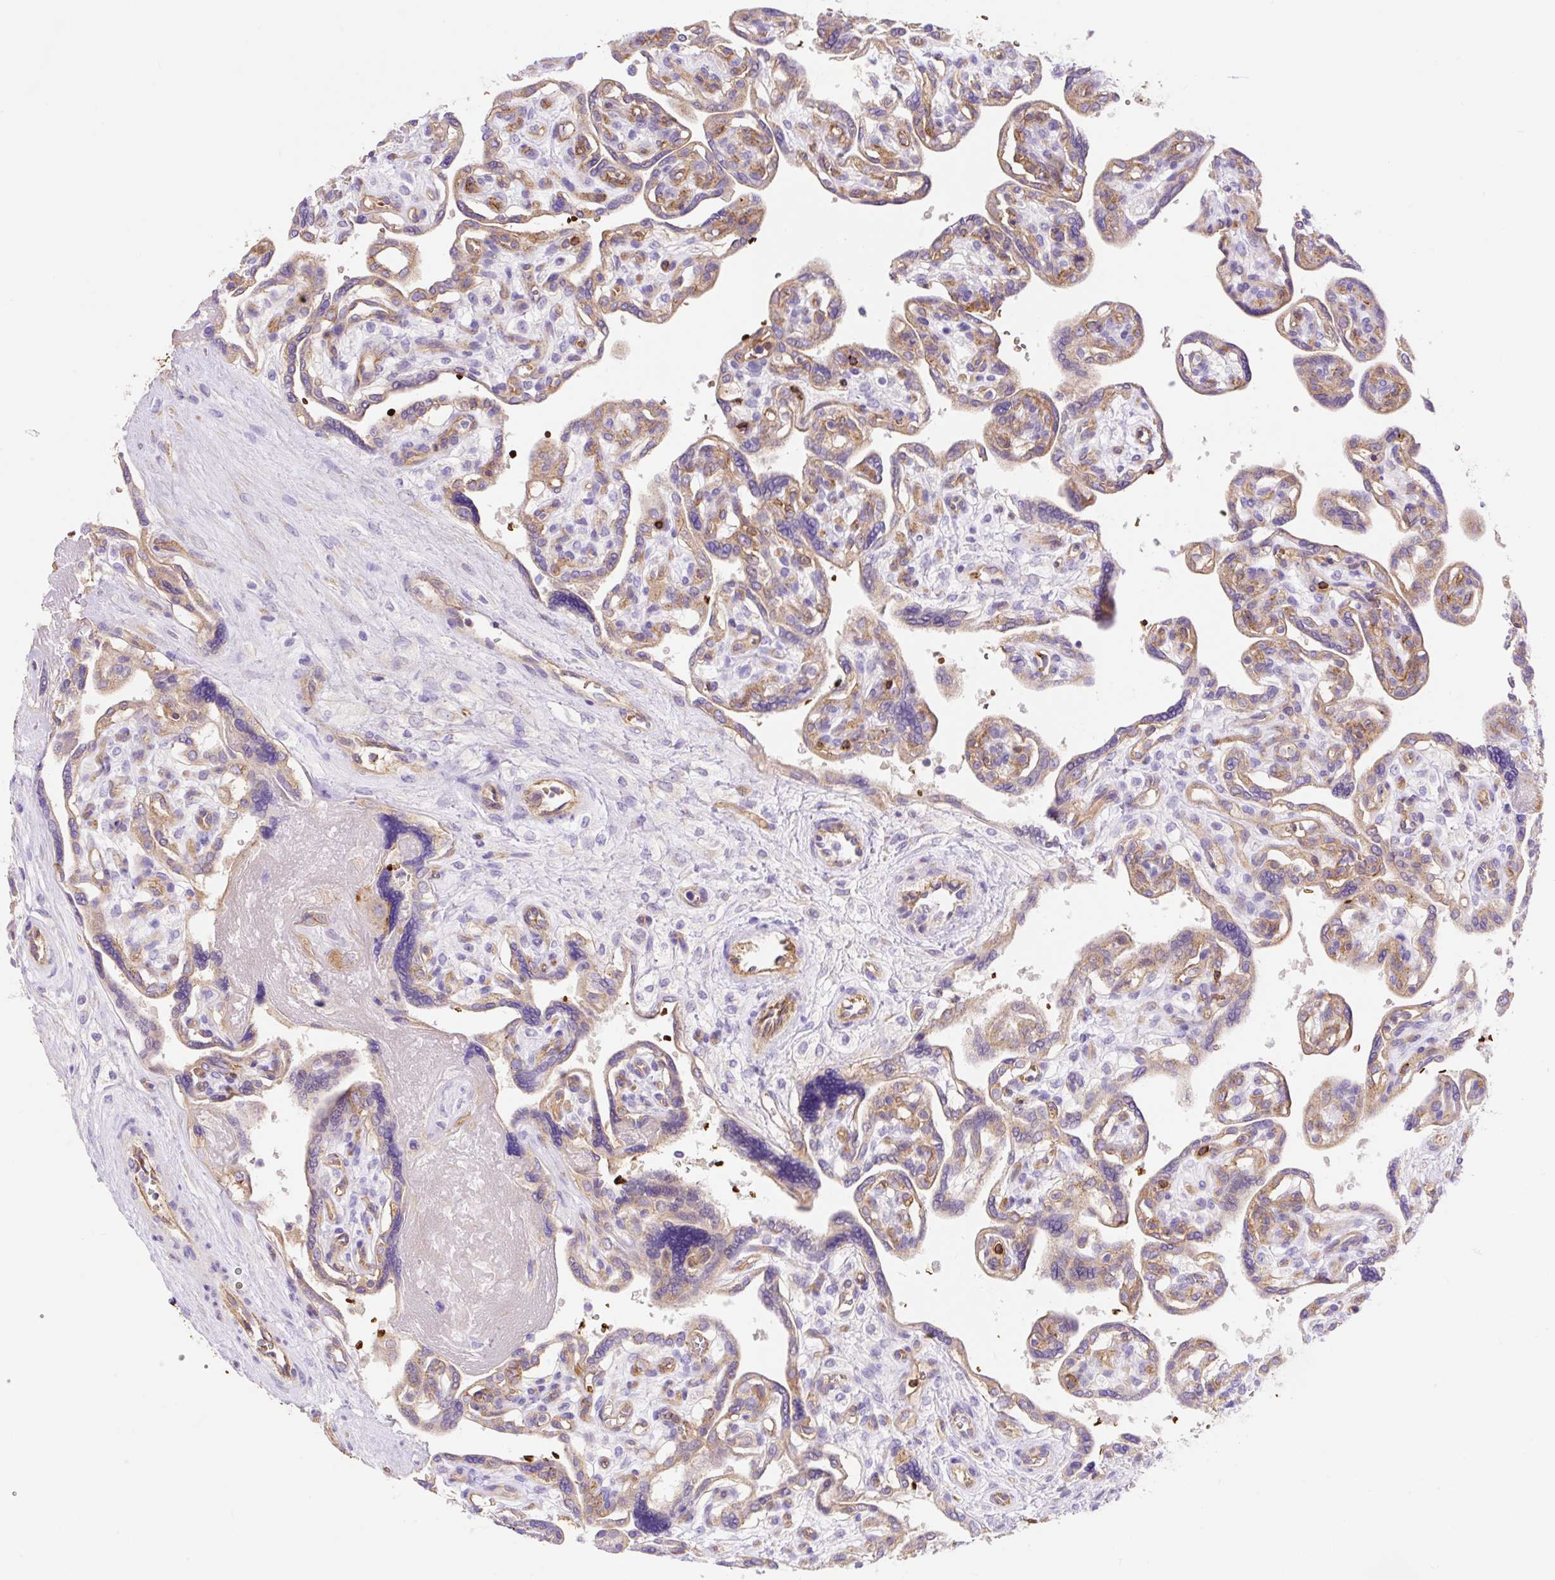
{"staining": {"intensity": "weak", "quantity": "25%-75%", "location": "cytoplasmic/membranous"}, "tissue": "placenta", "cell_type": "Trophoblastic cells", "image_type": "normal", "snomed": [{"axis": "morphology", "description": "Normal tissue, NOS"}, {"axis": "topography", "description": "Placenta"}], "caption": "This histopathology image shows normal placenta stained with IHC to label a protein in brown. The cytoplasmic/membranous of trophoblastic cells show weak positivity for the protein. Nuclei are counter-stained blue.", "gene": "HIP1R", "patient": {"sex": "female", "age": 39}}